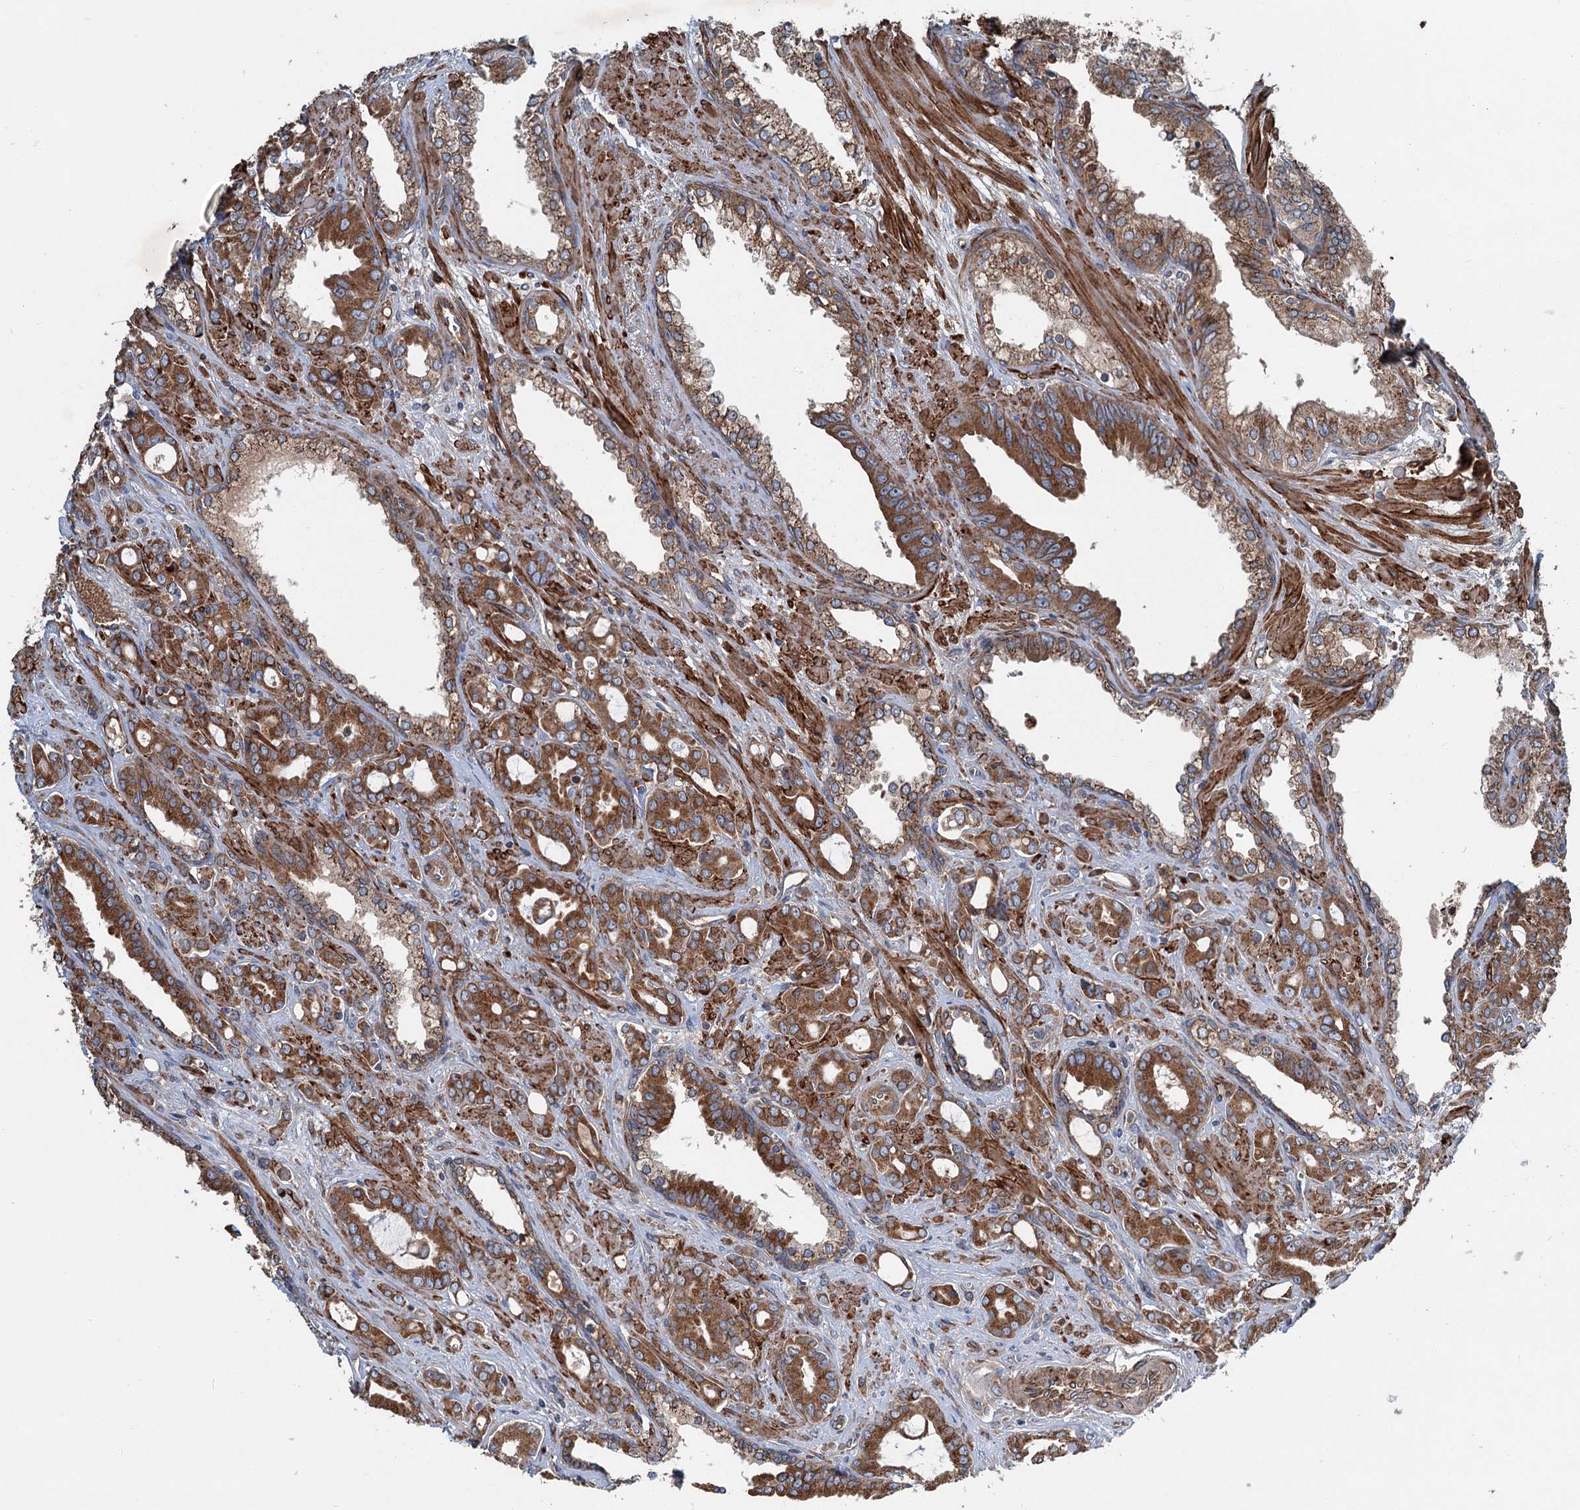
{"staining": {"intensity": "strong", "quantity": ">75%", "location": "cytoplasmic/membranous"}, "tissue": "prostate cancer", "cell_type": "Tumor cells", "image_type": "cancer", "snomed": [{"axis": "morphology", "description": "Adenocarcinoma, High grade"}, {"axis": "topography", "description": "Prostate"}], "caption": "Protein staining of adenocarcinoma (high-grade) (prostate) tissue displays strong cytoplasmic/membranous expression in about >75% of tumor cells.", "gene": "CALCOCO1", "patient": {"sex": "male", "age": 72}}